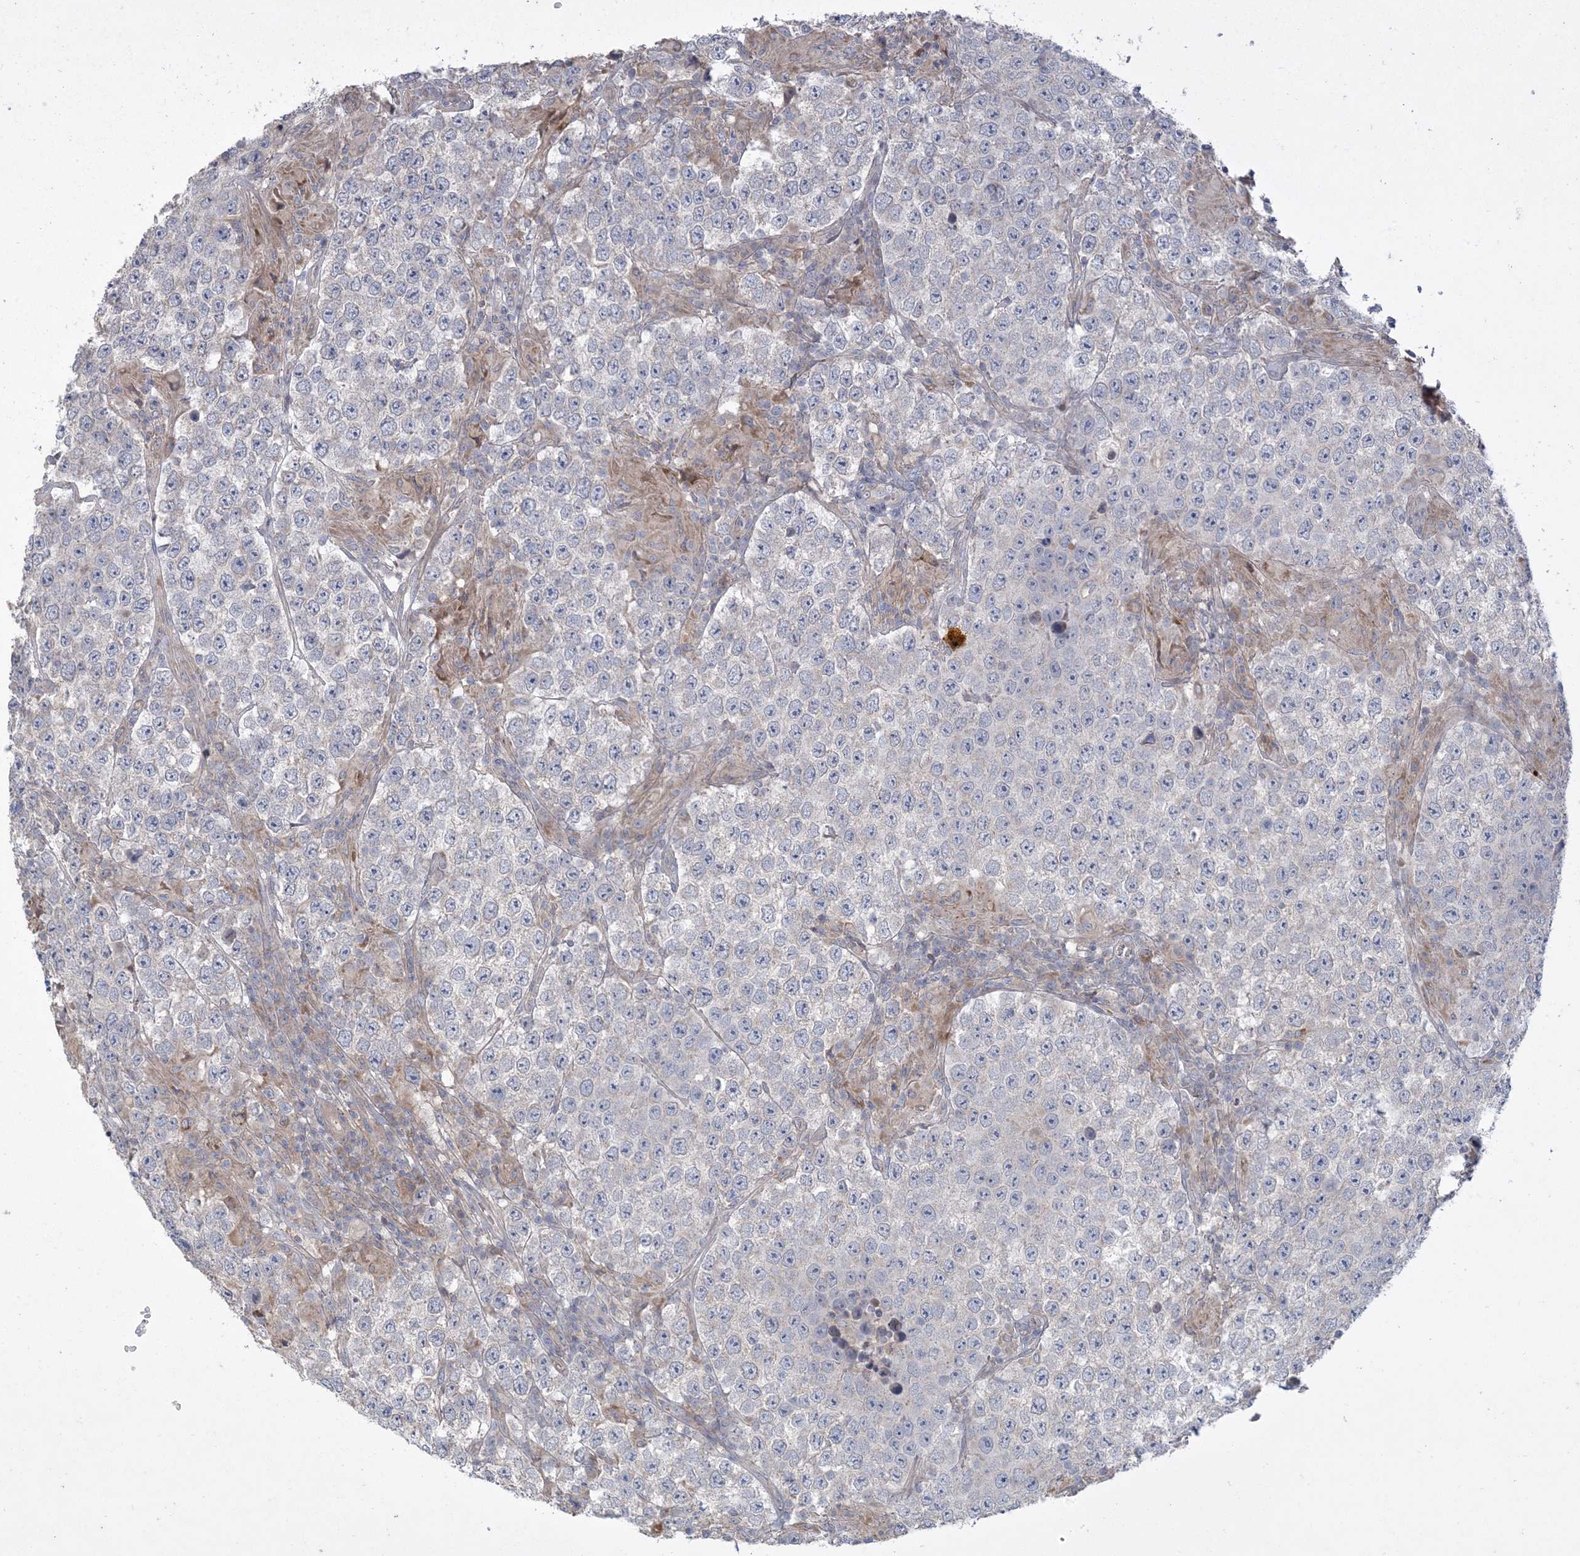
{"staining": {"intensity": "negative", "quantity": "none", "location": "none"}, "tissue": "testis cancer", "cell_type": "Tumor cells", "image_type": "cancer", "snomed": [{"axis": "morphology", "description": "Normal tissue, NOS"}, {"axis": "morphology", "description": "Urothelial carcinoma, High grade"}, {"axis": "morphology", "description": "Seminoma, NOS"}, {"axis": "morphology", "description": "Carcinoma, Embryonal, NOS"}, {"axis": "topography", "description": "Urinary bladder"}, {"axis": "topography", "description": "Testis"}], "caption": "DAB (3,3'-diaminobenzidine) immunohistochemical staining of human seminoma (testis) reveals no significant expression in tumor cells.", "gene": "LTN1", "patient": {"sex": "male", "age": 41}}